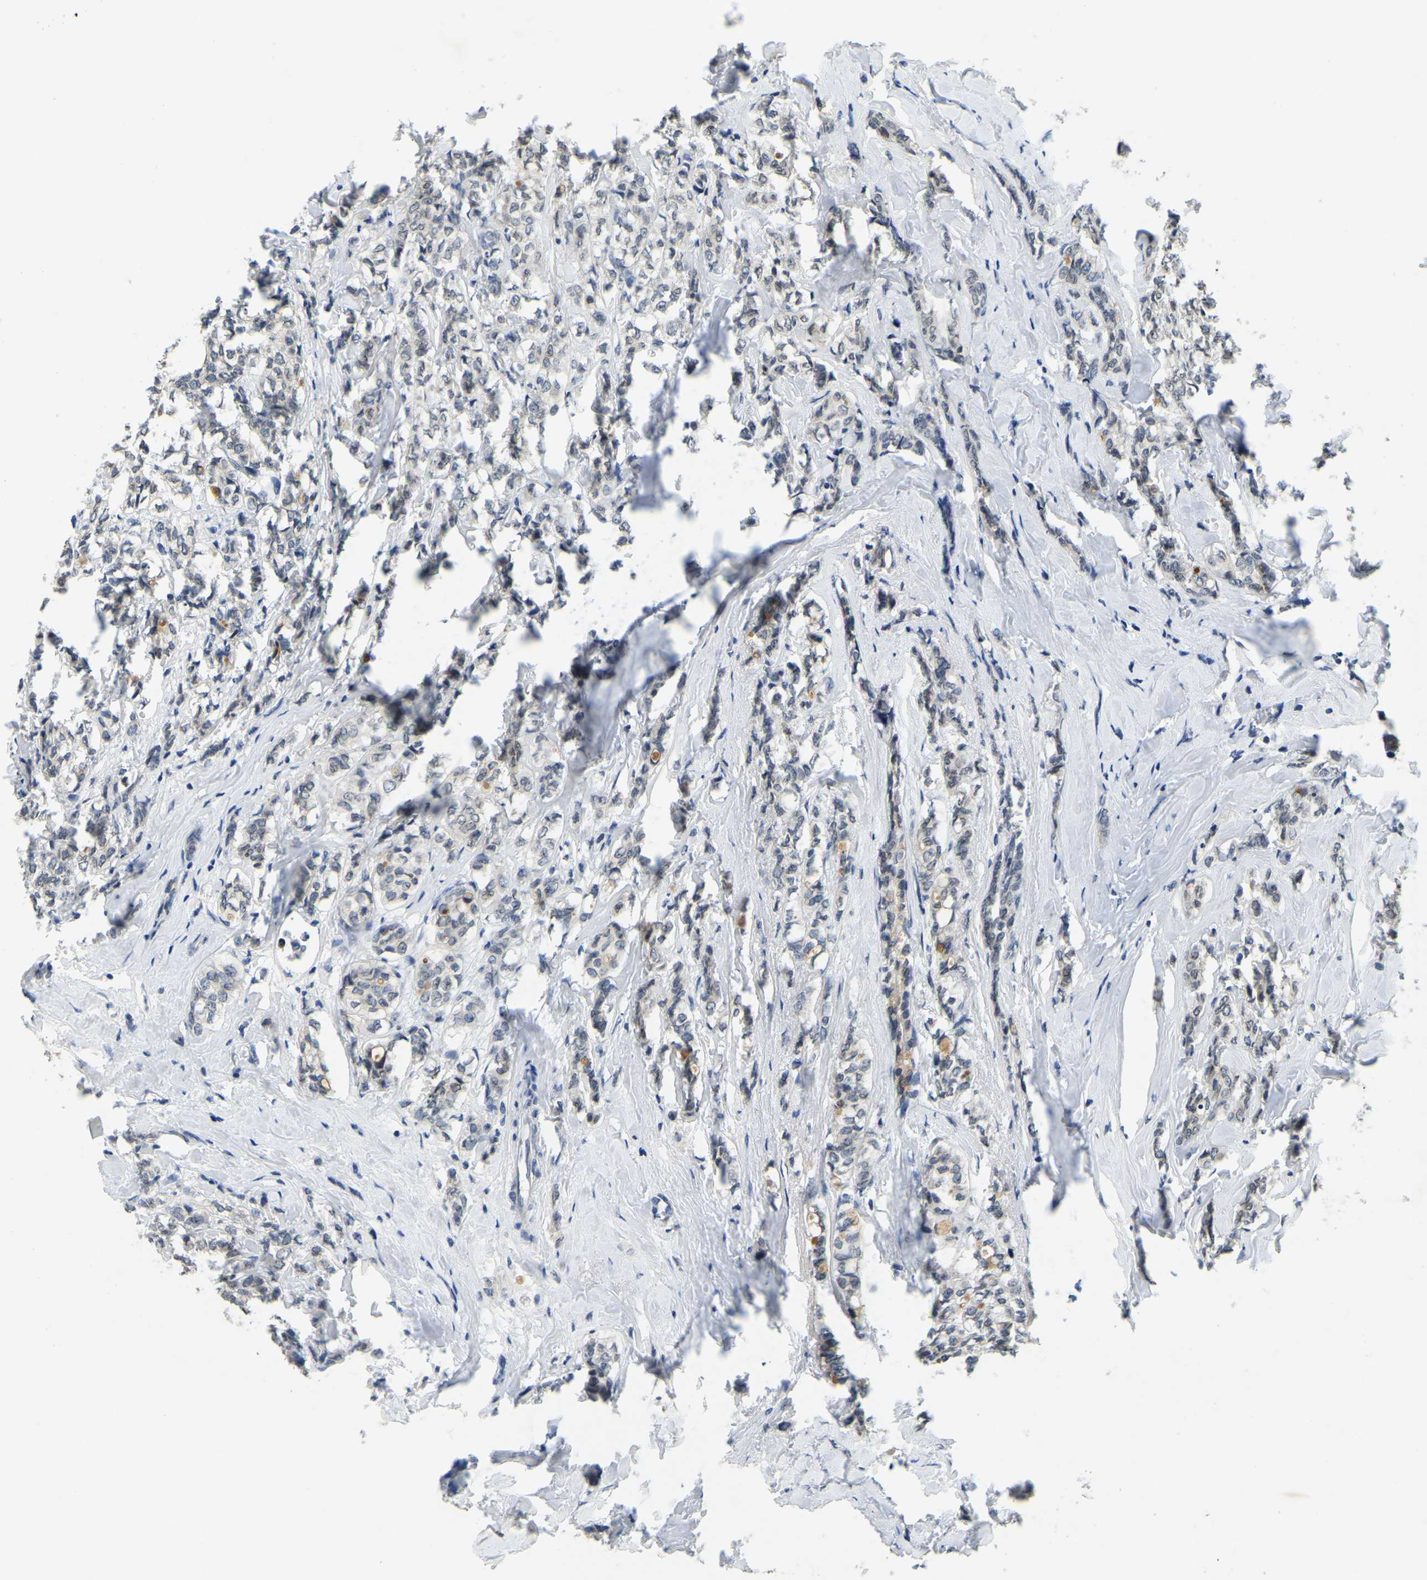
{"staining": {"intensity": "weak", "quantity": "<25%", "location": "cytoplasmic/membranous"}, "tissue": "breast cancer", "cell_type": "Tumor cells", "image_type": "cancer", "snomed": [{"axis": "morphology", "description": "Lobular carcinoma"}, {"axis": "topography", "description": "Breast"}], "caption": "This is an immunohistochemistry micrograph of breast lobular carcinoma. There is no expression in tumor cells.", "gene": "RANBP2", "patient": {"sex": "female", "age": 60}}